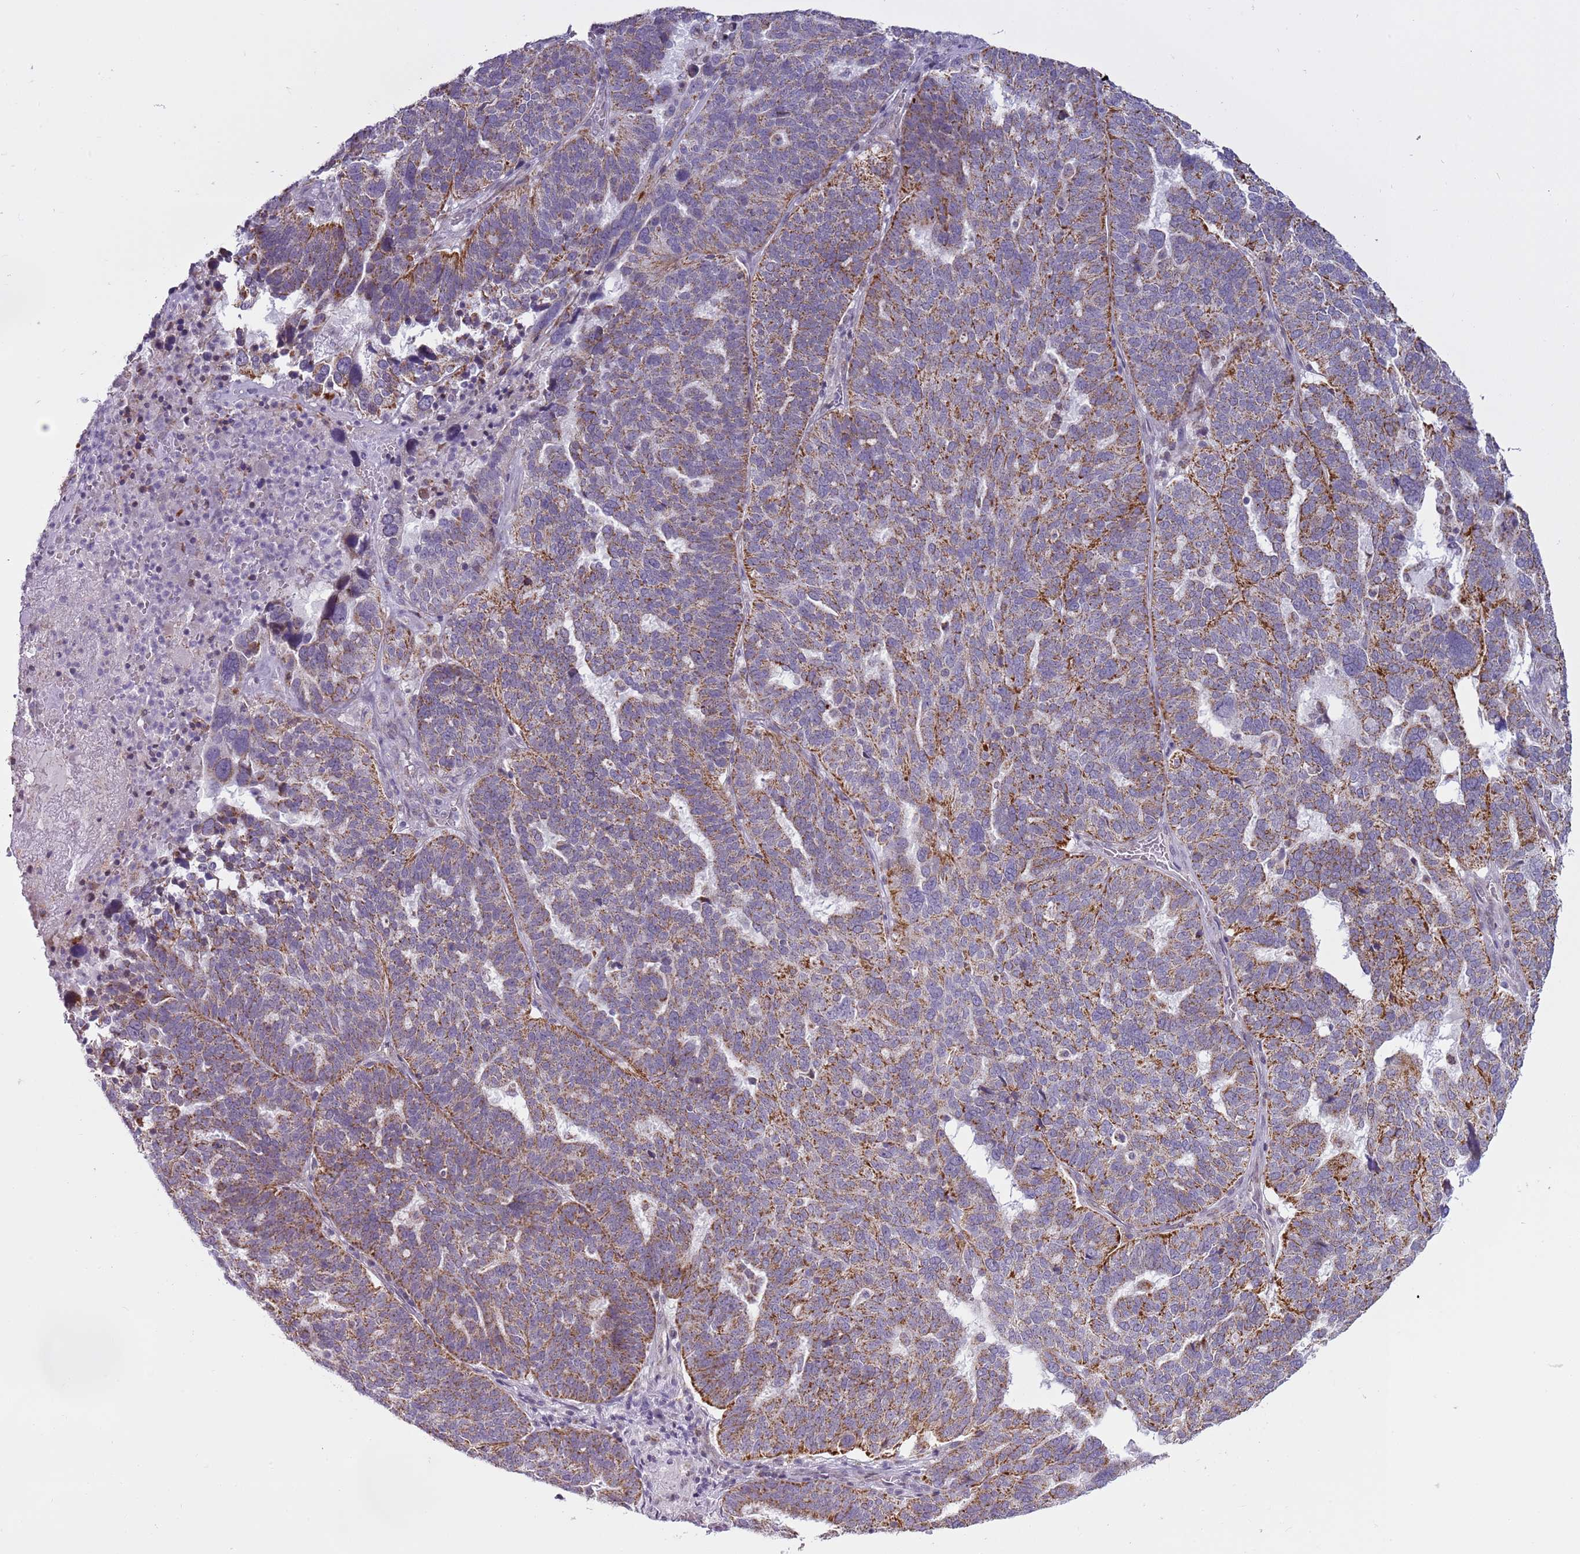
{"staining": {"intensity": "moderate", "quantity": ">75%", "location": "cytoplasmic/membranous"}, "tissue": "ovarian cancer", "cell_type": "Tumor cells", "image_type": "cancer", "snomed": [{"axis": "morphology", "description": "Cystadenocarcinoma, serous, NOS"}, {"axis": "topography", "description": "Ovary"}], "caption": "Ovarian cancer stained for a protein (brown) shows moderate cytoplasmic/membranous positive positivity in about >75% of tumor cells.", "gene": "MLLT11", "patient": {"sex": "female", "age": 59}}